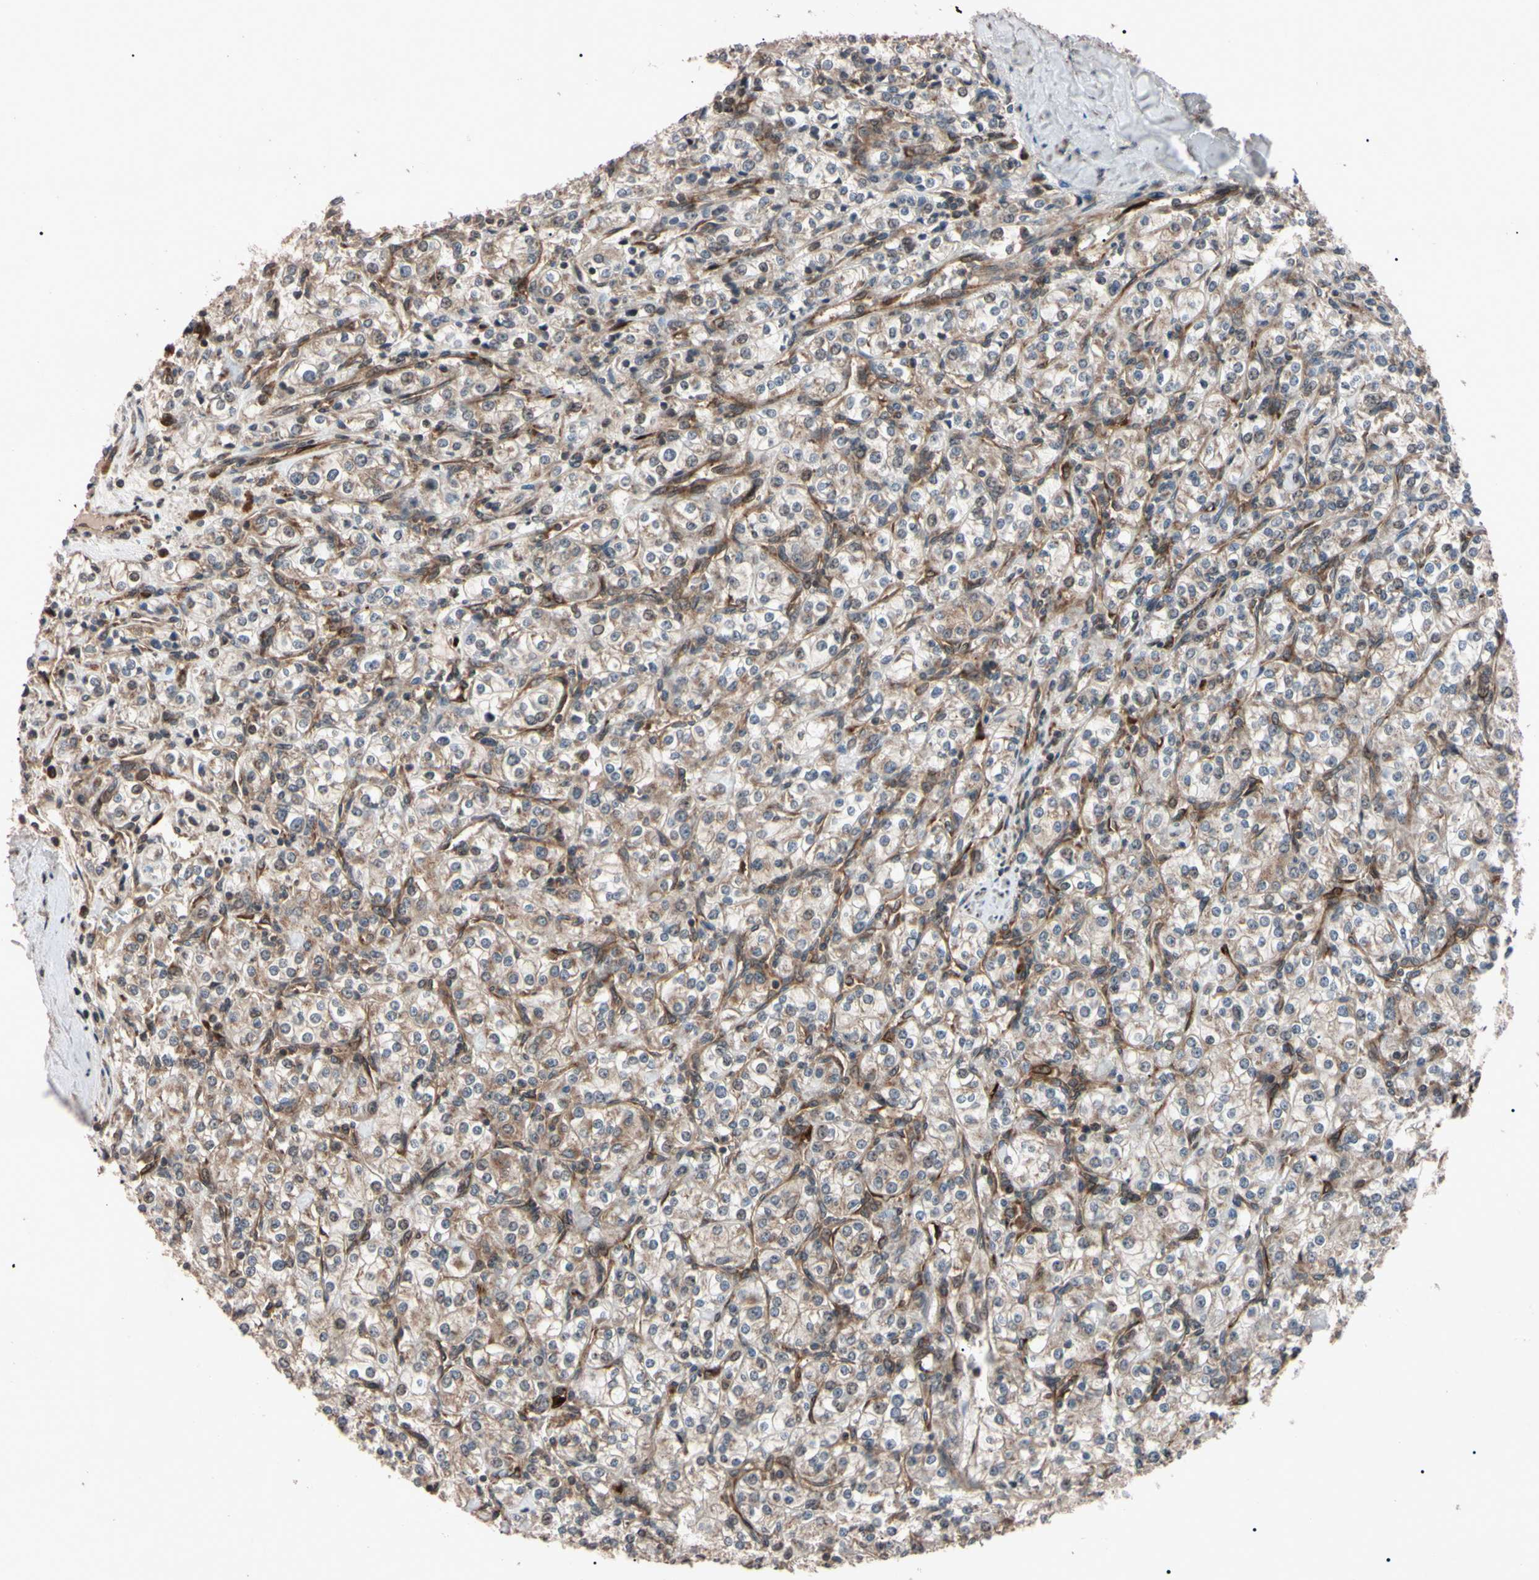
{"staining": {"intensity": "moderate", "quantity": "25%-75%", "location": "cytoplasmic/membranous"}, "tissue": "renal cancer", "cell_type": "Tumor cells", "image_type": "cancer", "snomed": [{"axis": "morphology", "description": "Adenocarcinoma, NOS"}, {"axis": "topography", "description": "Kidney"}], "caption": "Brown immunohistochemical staining in human renal cancer displays moderate cytoplasmic/membranous staining in approximately 25%-75% of tumor cells. (DAB IHC, brown staining for protein, blue staining for nuclei).", "gene": "GUCY1B1", "patient": {"sex": "male", "age": 77}}